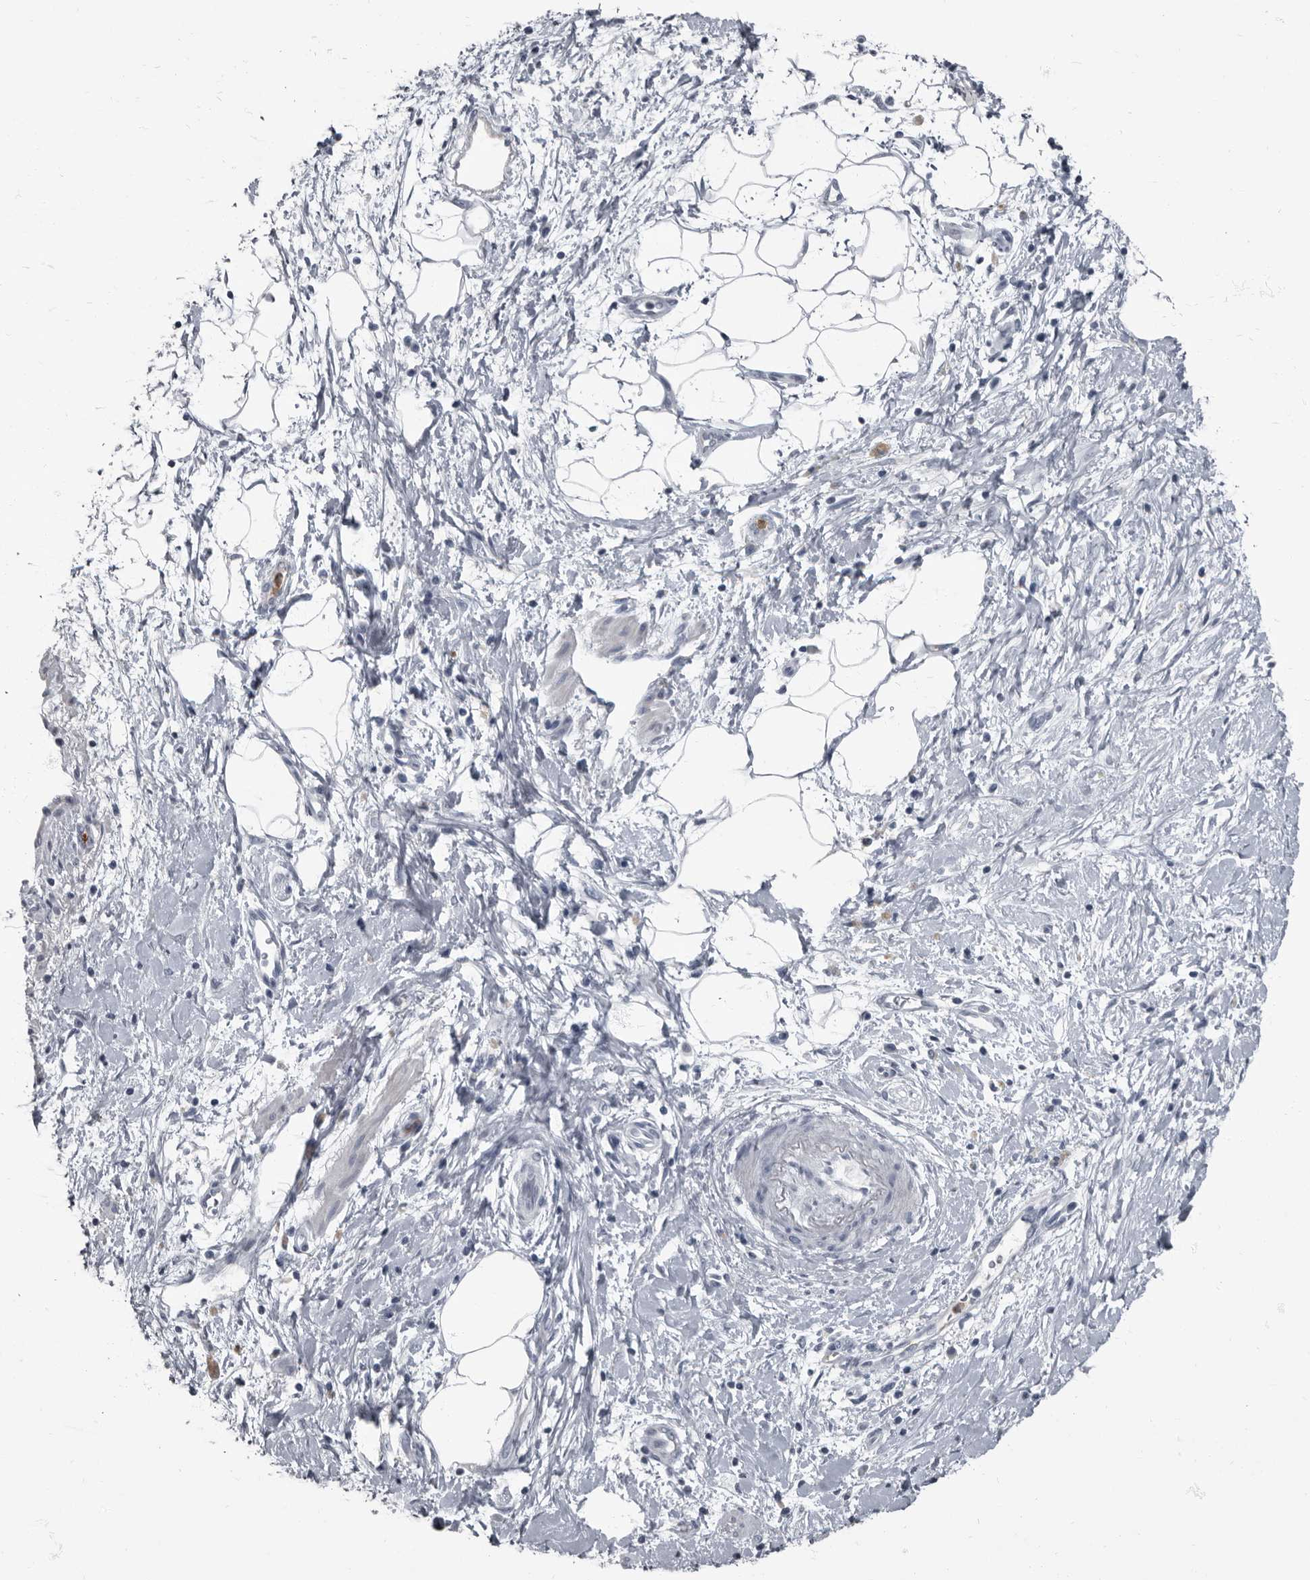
{"staining": {"intensity": "negative", "quantity": "none", "location": "none"}, "tissue": "pancreatic cancer", "cell_type": "Tumor cells", "image_type": "cancer", "snomed": [{"axis": "morphology", "description": "Adenocarcinoma, NOS"}, {"axis": "topography", "description": "Pancreas"}], "caption": "Tumor cells are negative for brown protein staining in pancreatic adenocarcinoma. The staining is performed using DAB (3,3'-diaminobenzidine) brown chromogen with nuclei counter-stained in using hematoxylin.", "gene": "TPD52L1", "patient": {"sex": "male", "age": 58}}